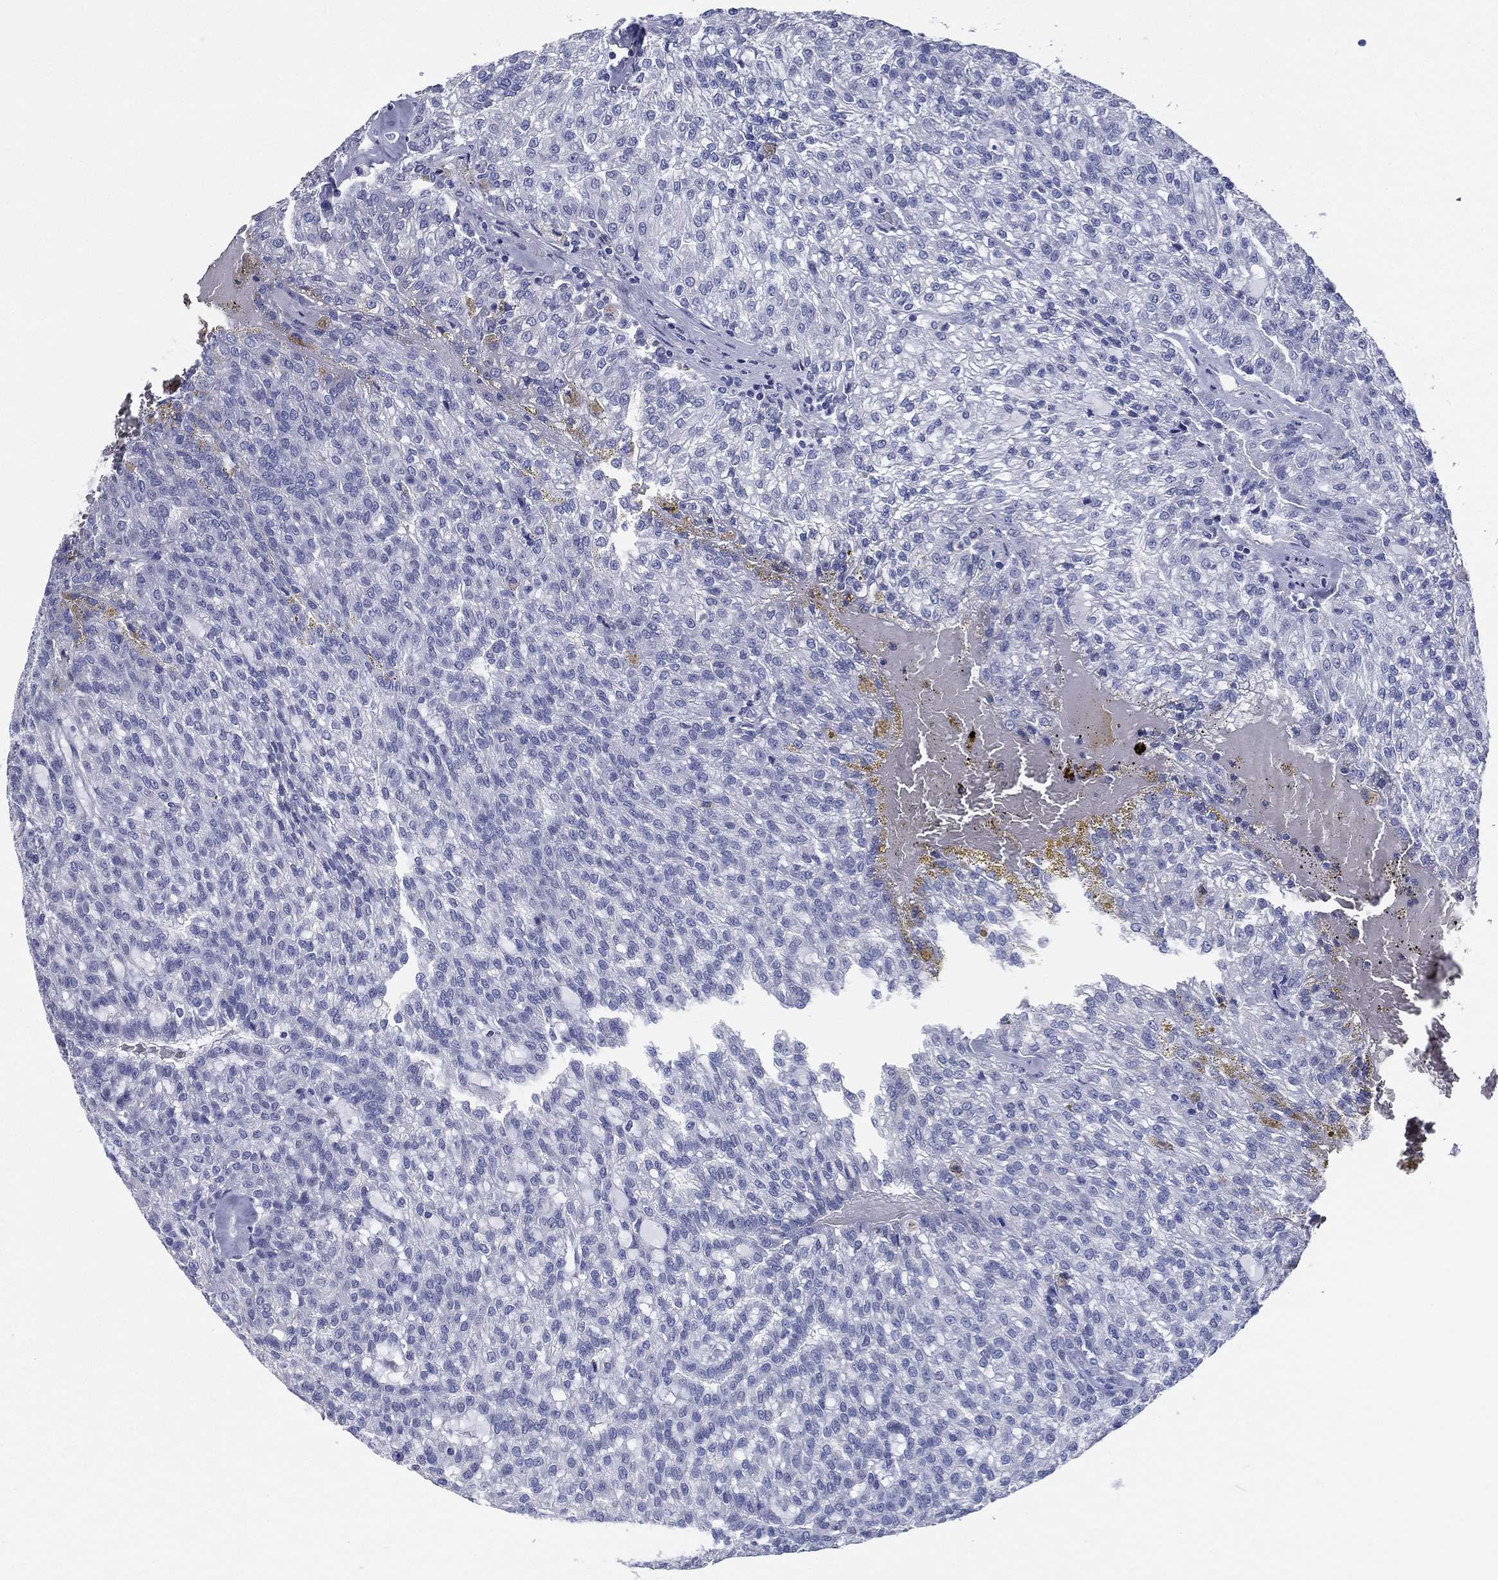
{"staining": {"intensity": "negative", "quantity": "none", "location": "none"}, "tissue": "renal cancer", "cell_type": "Tumor cells", "image_type": "cancer", "snomed": [{"axis": "morphology", "description": "Adenocarcinoma, NOS"}, {"axis": "topography", "description": "Kidney"}], "caption": "Immunohistochemistry (IHC) photomicrograph of human renal cancer stained for a protein (brown), which shows no positivity in tumor cells. (Immunohistochemistry (IHC), brightfield microscopy, high magnification).", "gene": "RSPH4A", "patient": {"sex": "male", "age": 63}}